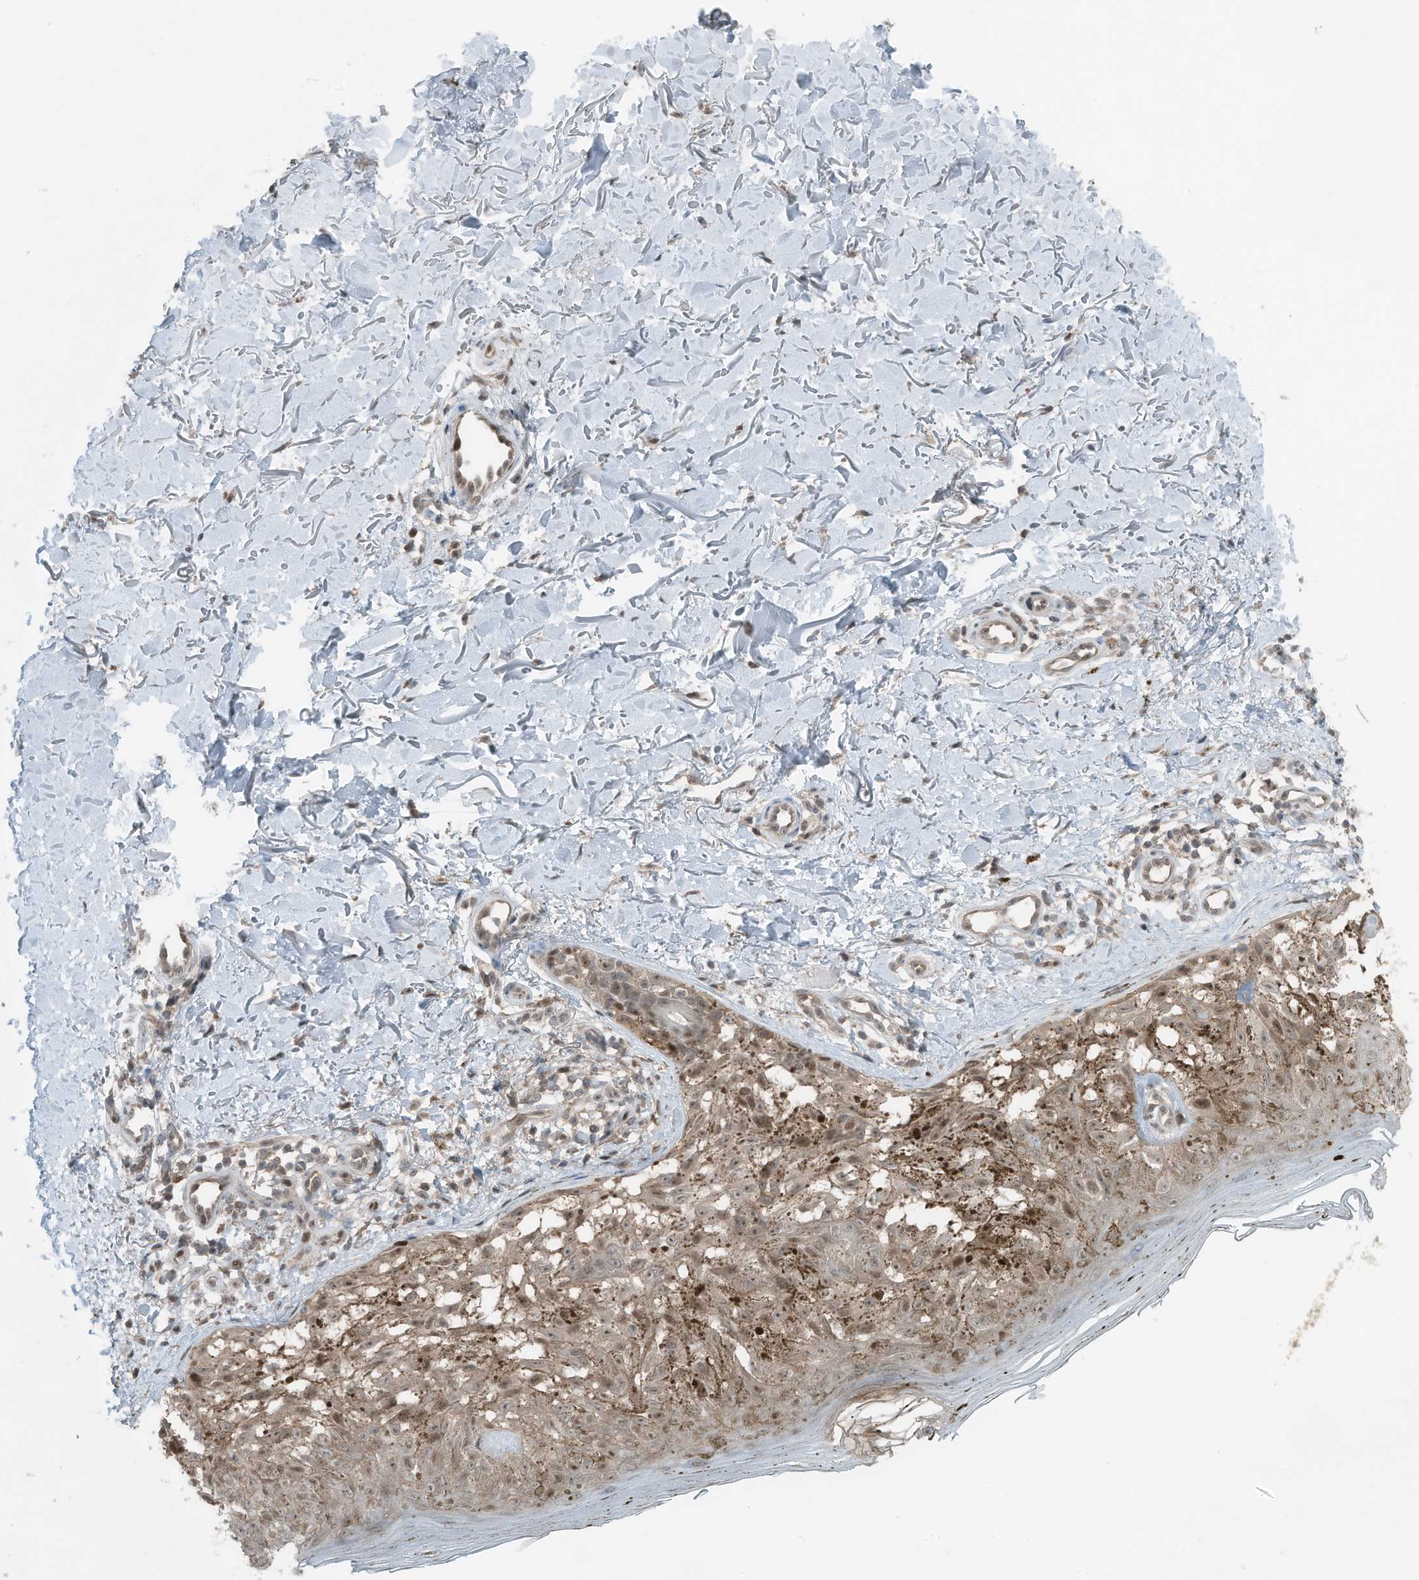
{"staining": {"intensity": "weak", "quantity": ">75%", "location": "cytoplasmic/membranous,nuclear"}, "tissue": "melanoma", "cell_type": "Tumor cells", "image_type": "cancer", "snomed": [{"axis": "morphology", "description": "Malignant melanoma, NOS"}, {"axis": "topography", "description": "Skin"}], "caption": "This is an image of immunohistochemistry staining of melanoma, which shows weak staining in the cytoplasmic/membranous and nuclear of tumor cells.", "gene": "TXNDC9", "patient": {"sex": "female", "age": 50}}